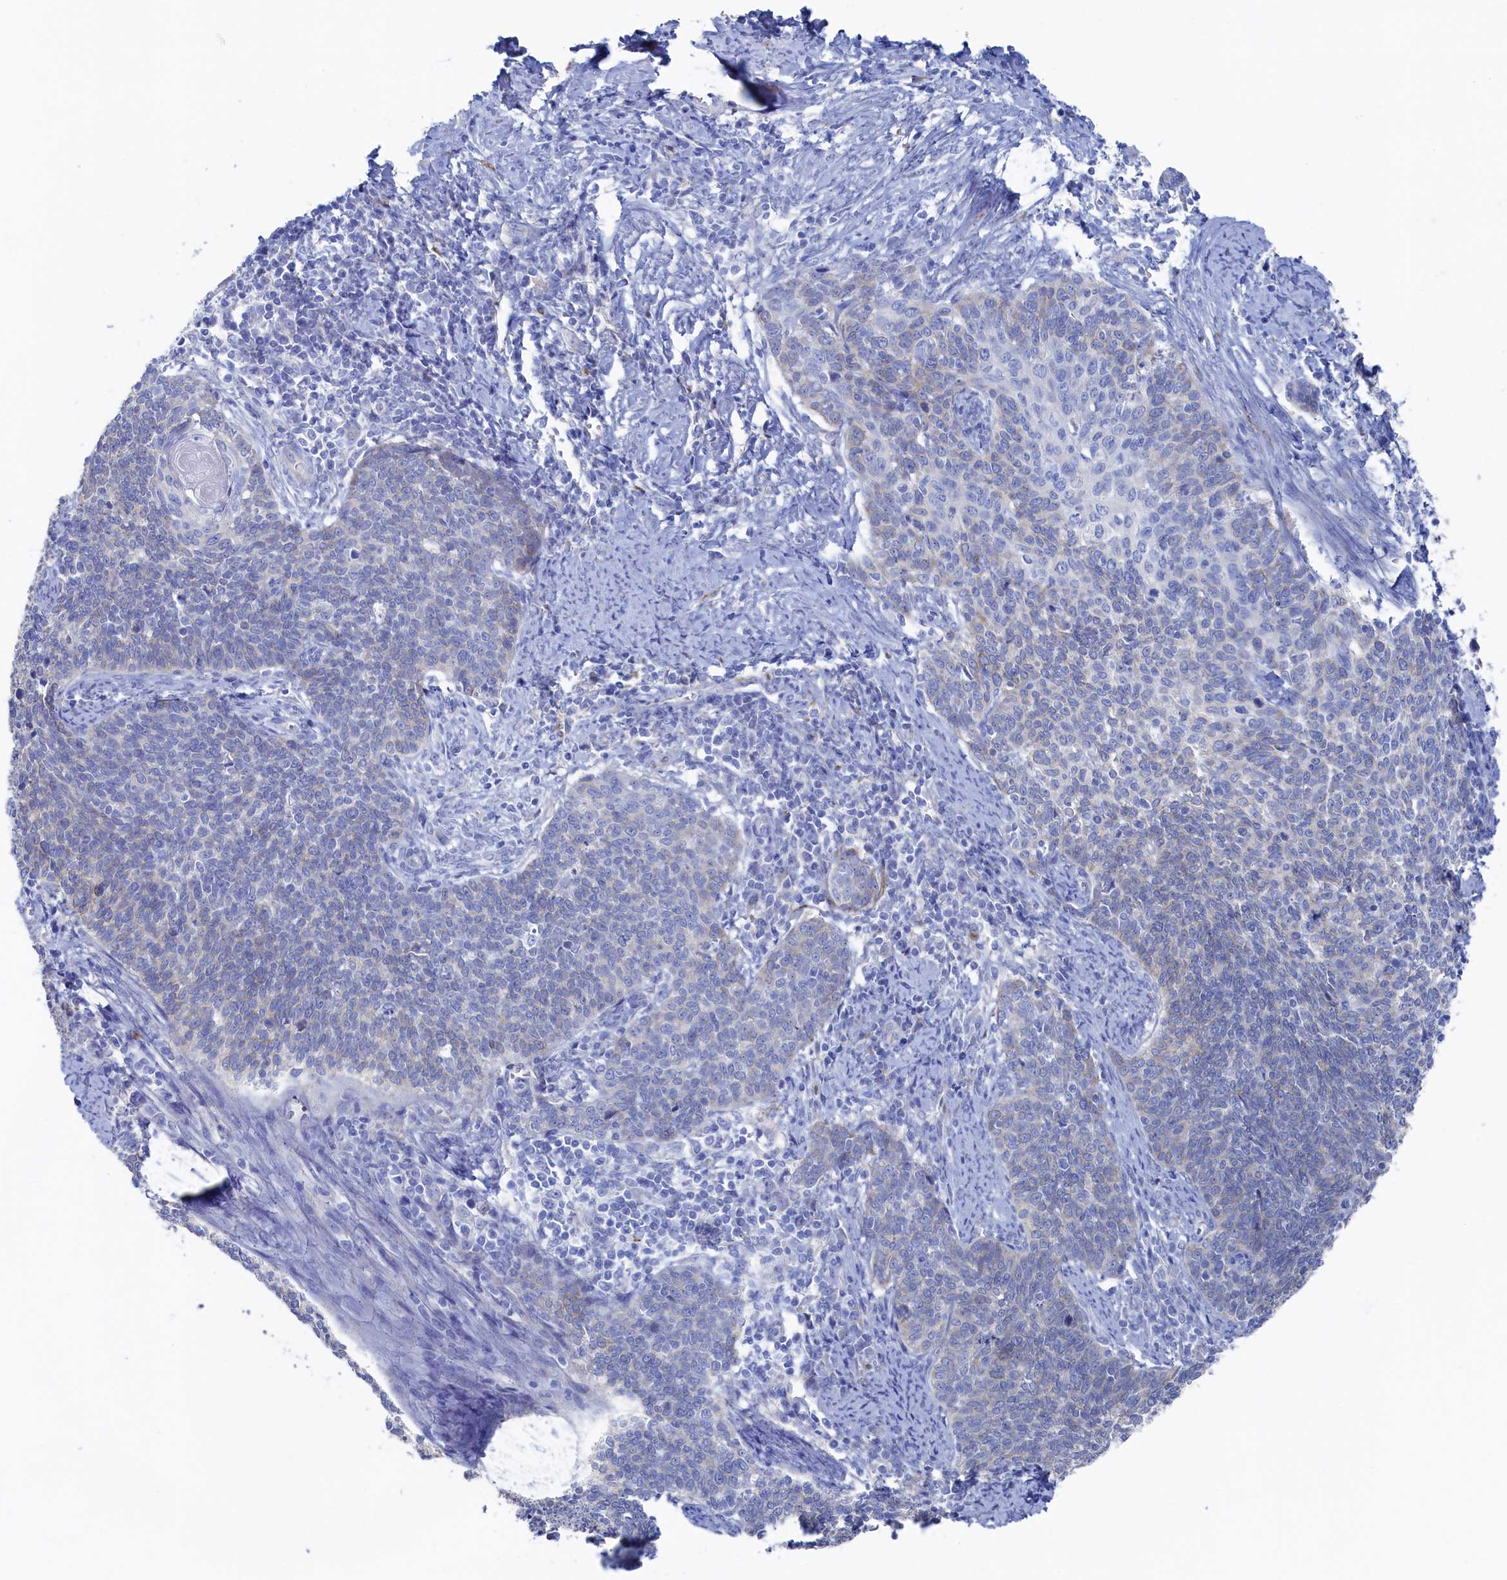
{"staining": {"intensity": "weak", "quantity": "25%-75%", "location": "cytoplasmic/membranous"}, "tissue": "cervical cancer", "cell_type": "Tumor cells", "image_type": "cancer", "snomed": [{"axis": "morphology", "description": "Squamous cell carcinoma, NOS"}, {"axis": "topography", "description": "Cervix"}], "caption": "Cervical cancer stained with a brown dye shows weak cytoplasmic/membranous positive expression in approximately 25%-75% of tumor cells.", "gene": "TMOD2", "patient": {"sex": "female", "age": 39}}